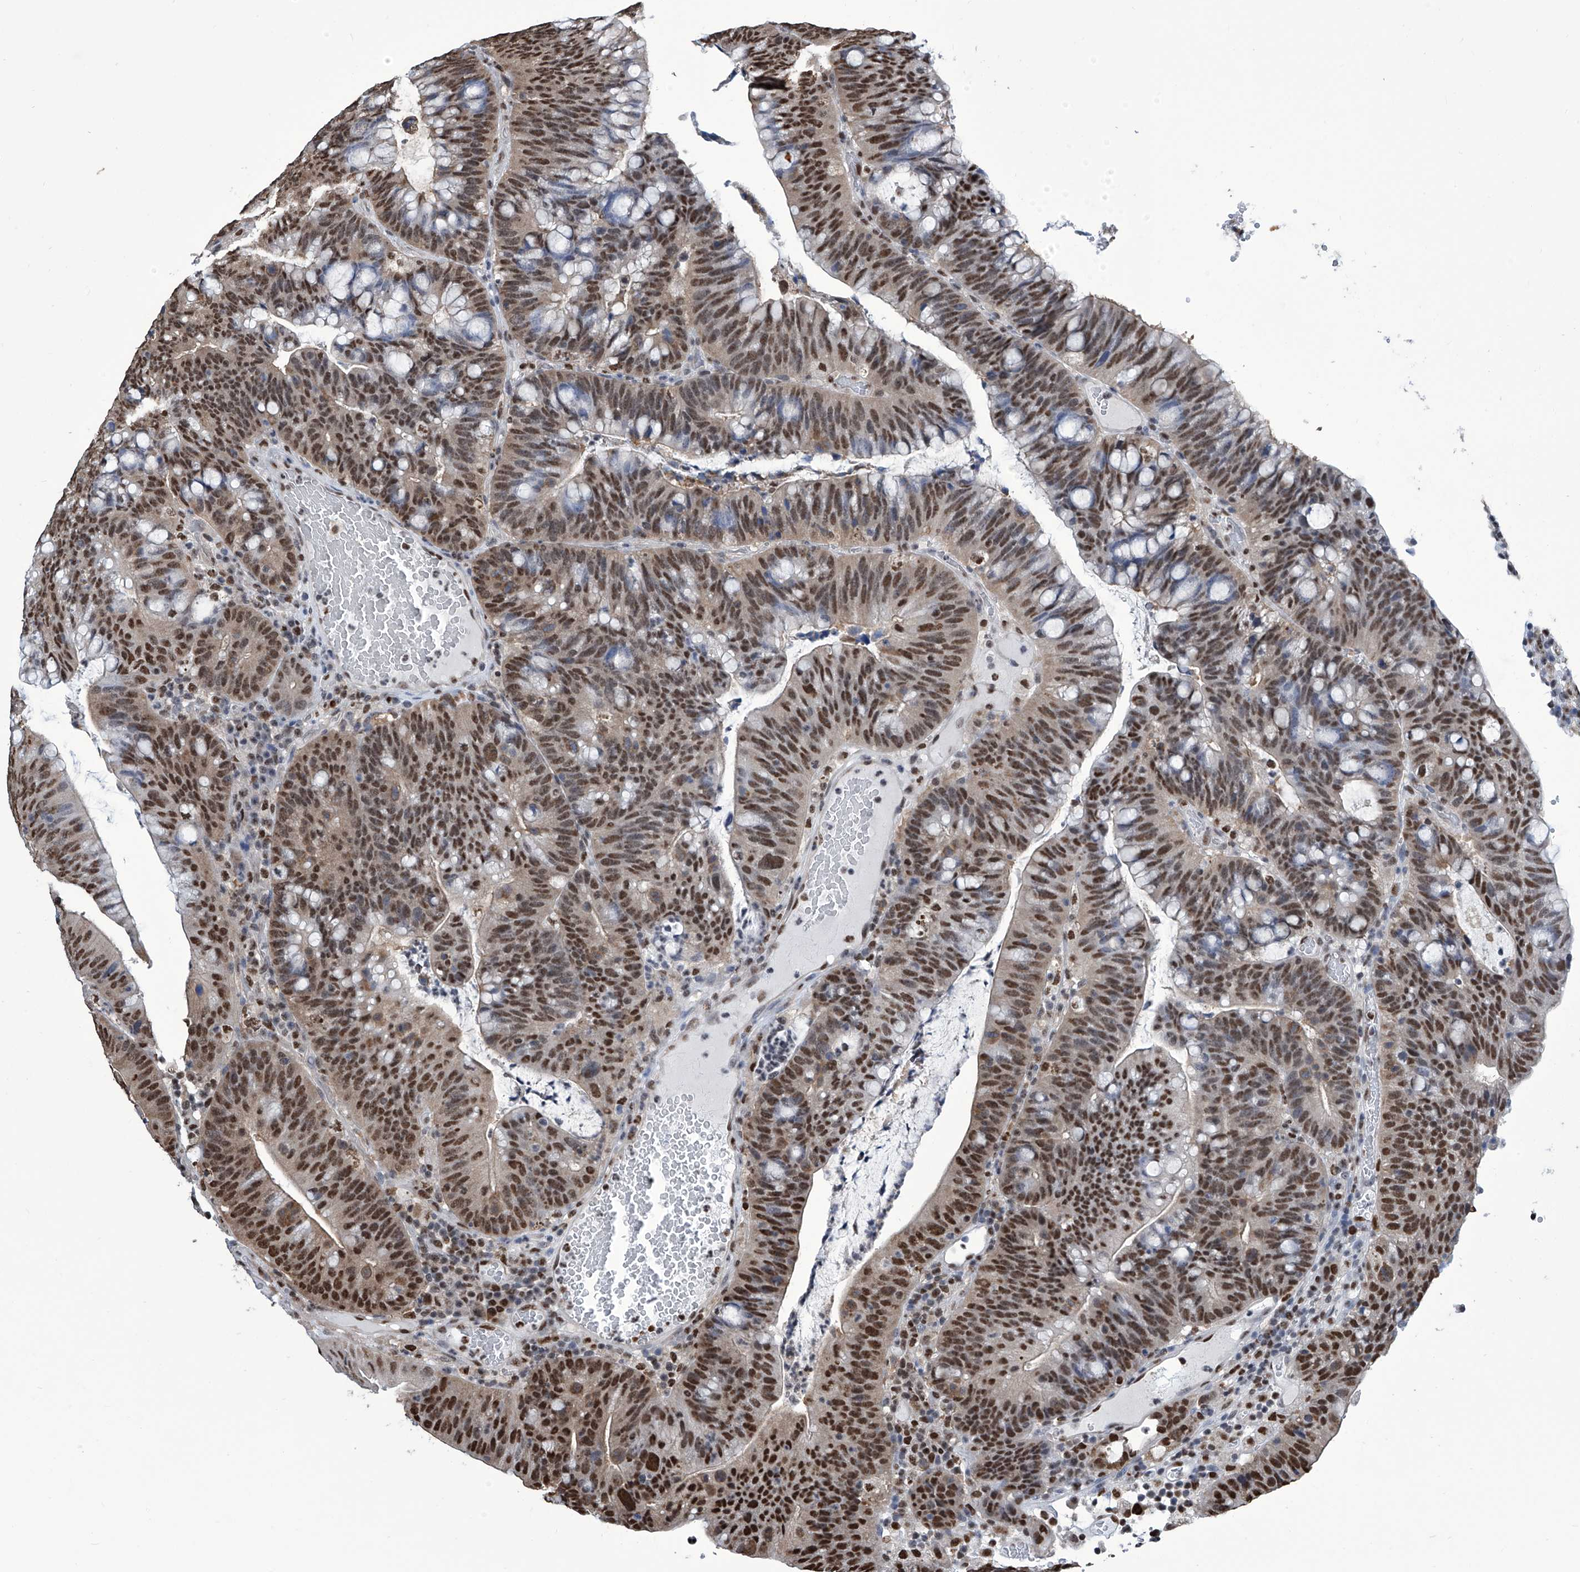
{"staining": {"intensity": "strong", "quantity": ">75%", "location": "nuclear"}, "tissue": "colorectal cancer", "cell_type": "Tumor cells", "image_type": "cancer", "snomed": [{"axis": "morphology", "description": "Adenocarcinoma, NOS"}, {"axis": "topography", "description": "Colon"}], "caption": "This photomicrograph reveals immunohistochemistry staining of human colorectal adenocarcinoma, with high strong nuclear positivity in approximately >75% of tumor cells.", "gene": "SREBF2", "patient": {"sex": "female", "age": 66}}